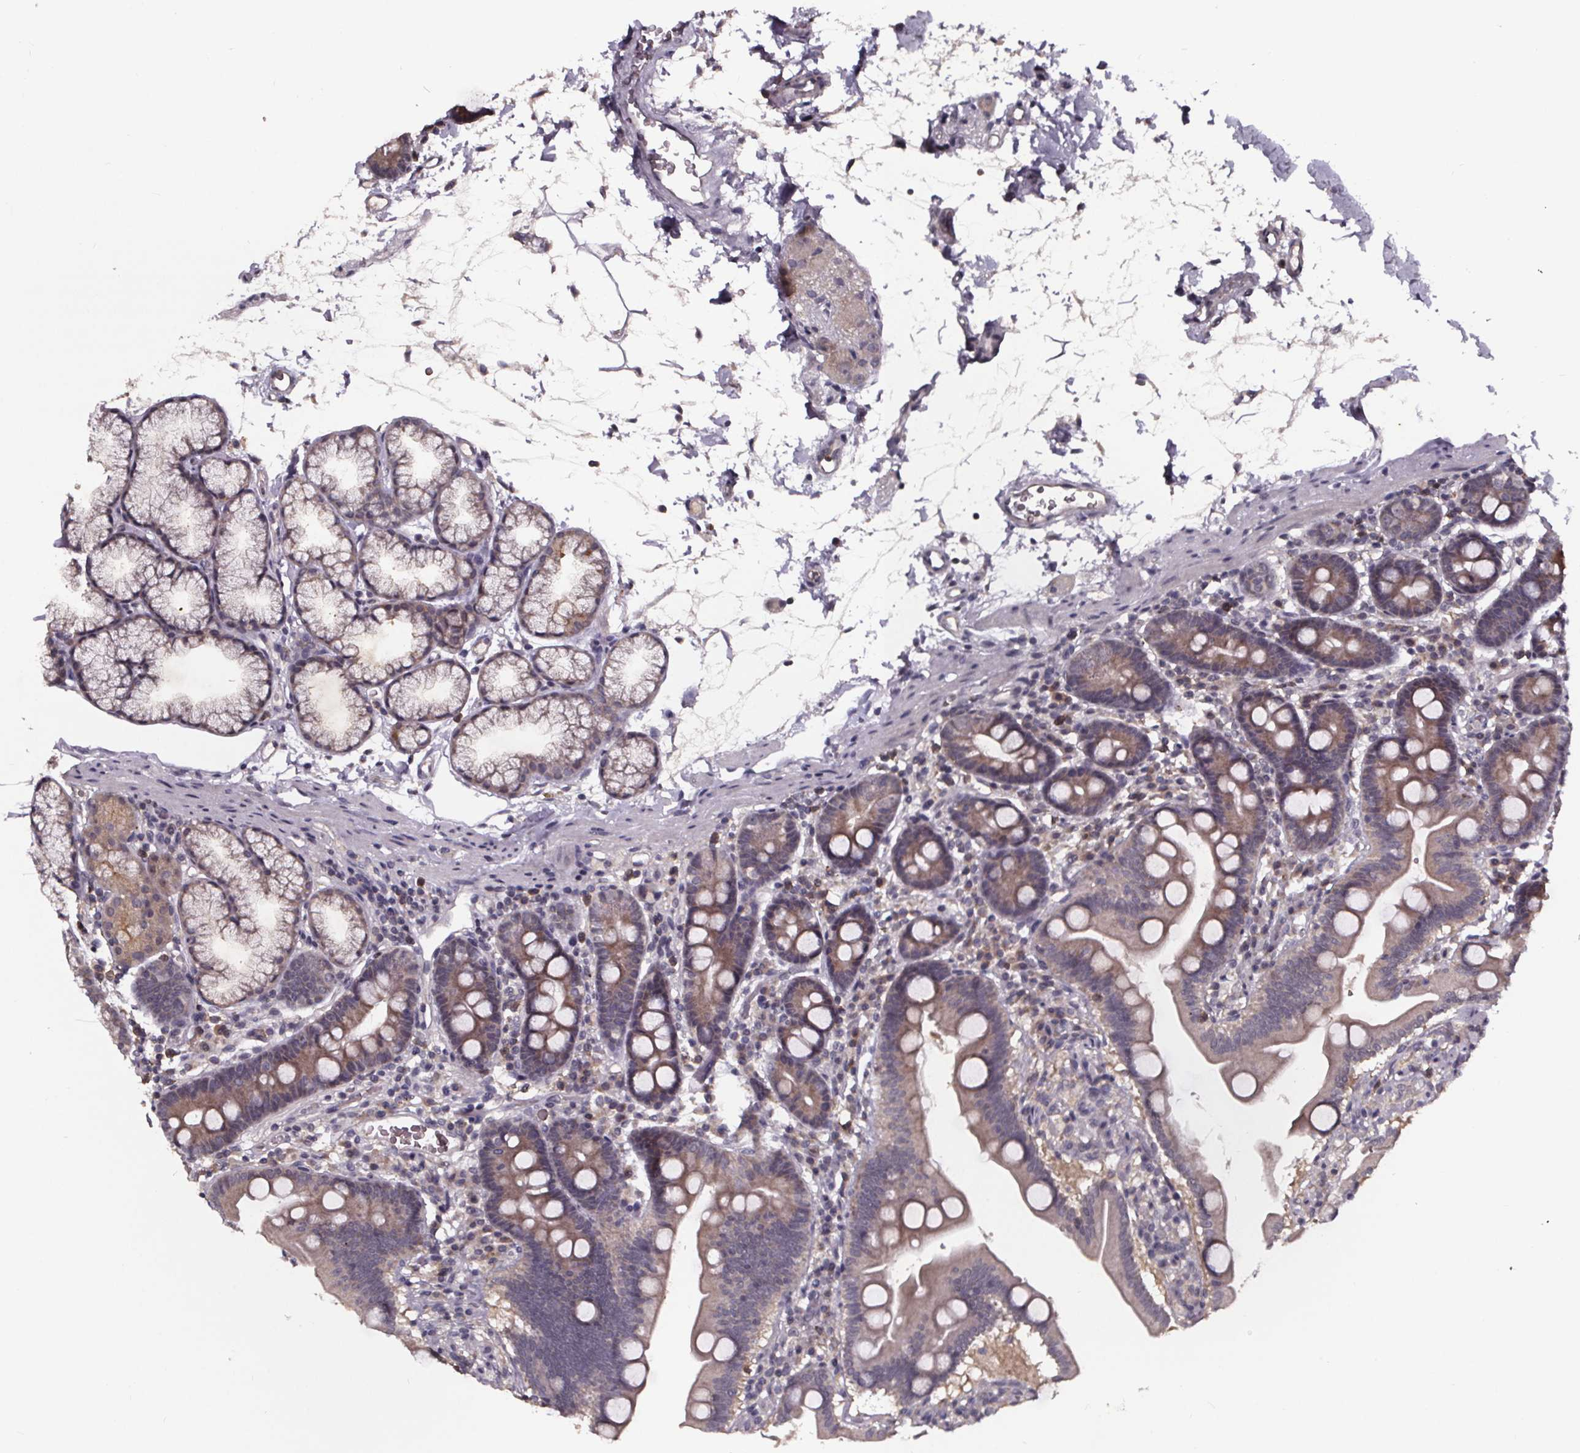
{"staining": {"intensity": "weak", "quantity": "25%-75%", "location": "cytoplasmic/membranous"}, "tissue": "duodenum", "cell_type": "Glandular cells", "image_type": "normal", "snomed": [{"axis": "morphology", "description": "Normal tissue, NOS"}, {"axis": "topography", "description": "Pancreas"}, {"axis": "topography", "description": "Duodenum"}], "caption": "A high-resolution histopathology image shows immunohistochemistry (IHC) staining of unremarkable duodenum, which displays weak cytoplasmic/membranous positivity in about 25%-75% of glandular cells.", "gene": "SMIM1", "patient": {"sex": "male", "age": 59}}